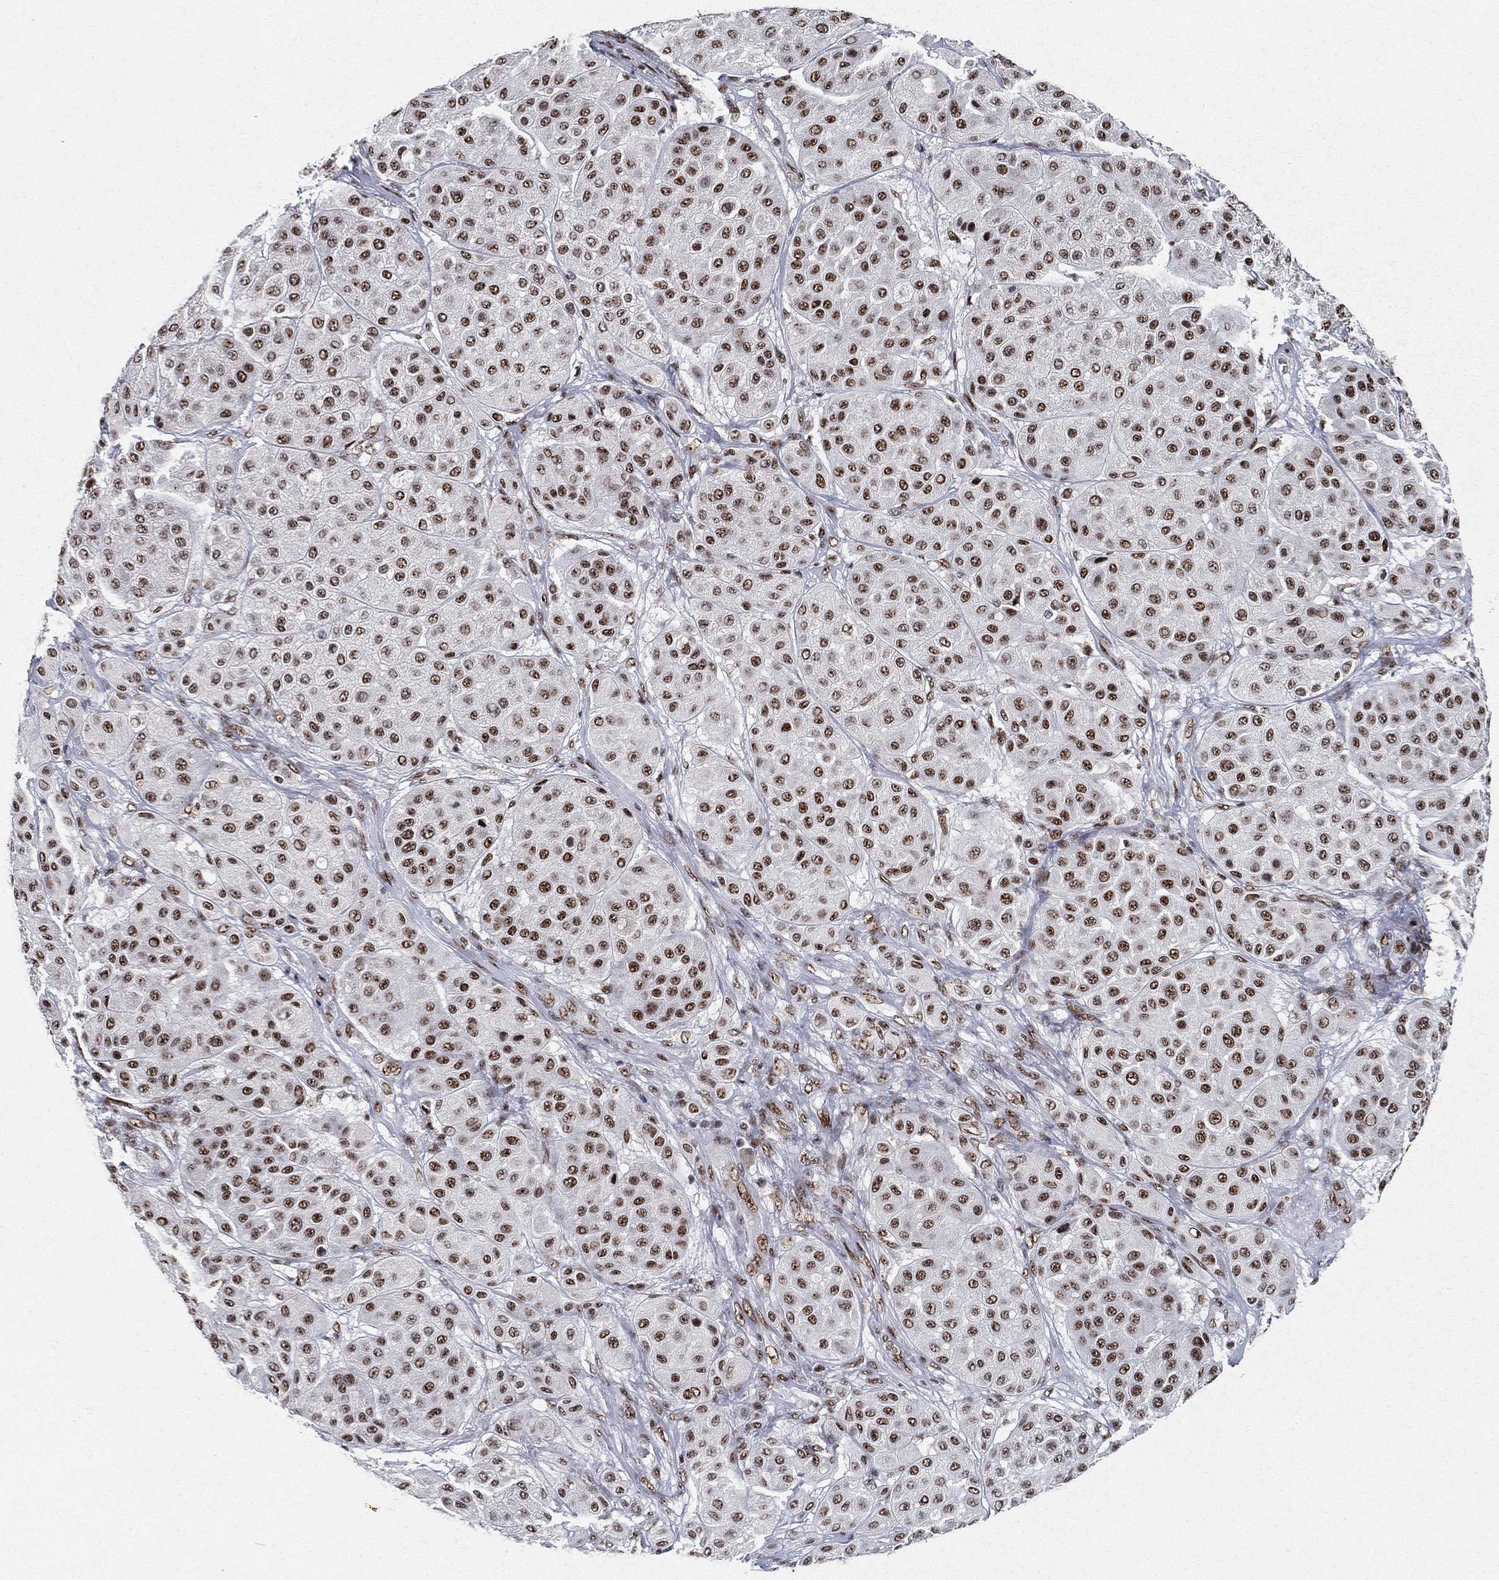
{"staining": {"intensity": "strong", "quantity": "25%-75%", "location": "nuclear"}, "tissue": "melanoma", "cell_type": "Tumor cells", "image_type": "cancer", "snomed": [{"axis": "morphology", "description": "Malignant melanoma, Metastatic site"}, {"axis": "topography", "description": "Smooth muscle"}], "caption": "Malignant melanoma (metastatic site) was stained to show a protein in brown. There is high levels of strong nuclear positivity in about 25%-75% of tumor cells.", "gene": "DDX27", "patient": {"sex": "male", "age": 41}}